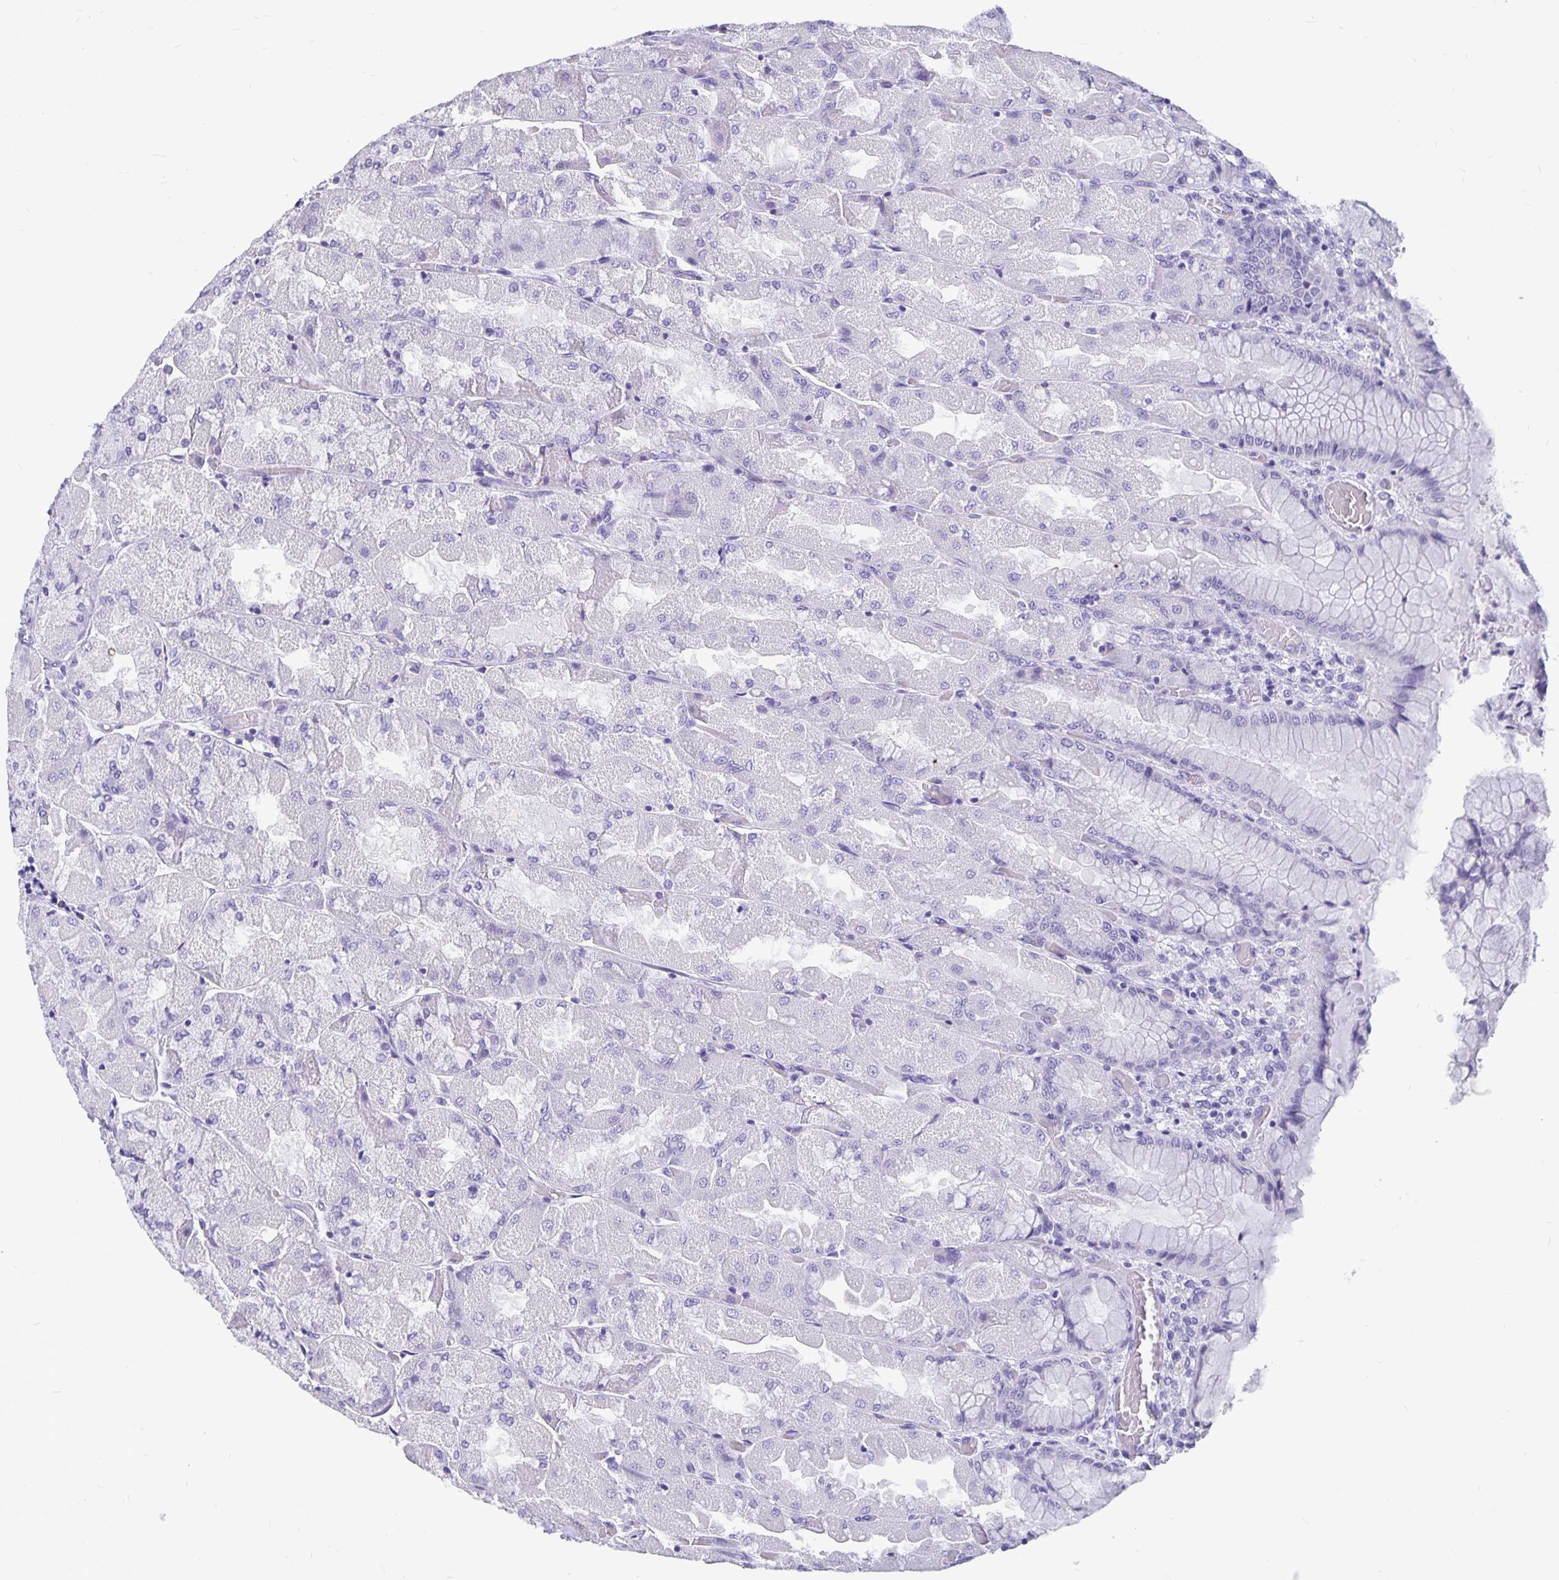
{"staining": {"intensity": "negative", "quantity": "none", "location": "none"}, "tissue": "stomach", "cell_type": "Glandular cells", "image_type": "normal", "snomed": [{"axis": "morphology", "description": "Normal tissue, NOS"}, {"axis": "topography", "description": "Stomach"}], "caption": "IHC photomicrograph of benign stomach: stomach stained with DAB exhibits no significant protein positivity in glandular cells. (DAB (3,3'-diaminobenzidine) immunohistochemistry with hematoxylin counter stain).", "gene": "ODF3B", "patient": {"sex": "female", "age": 61}}